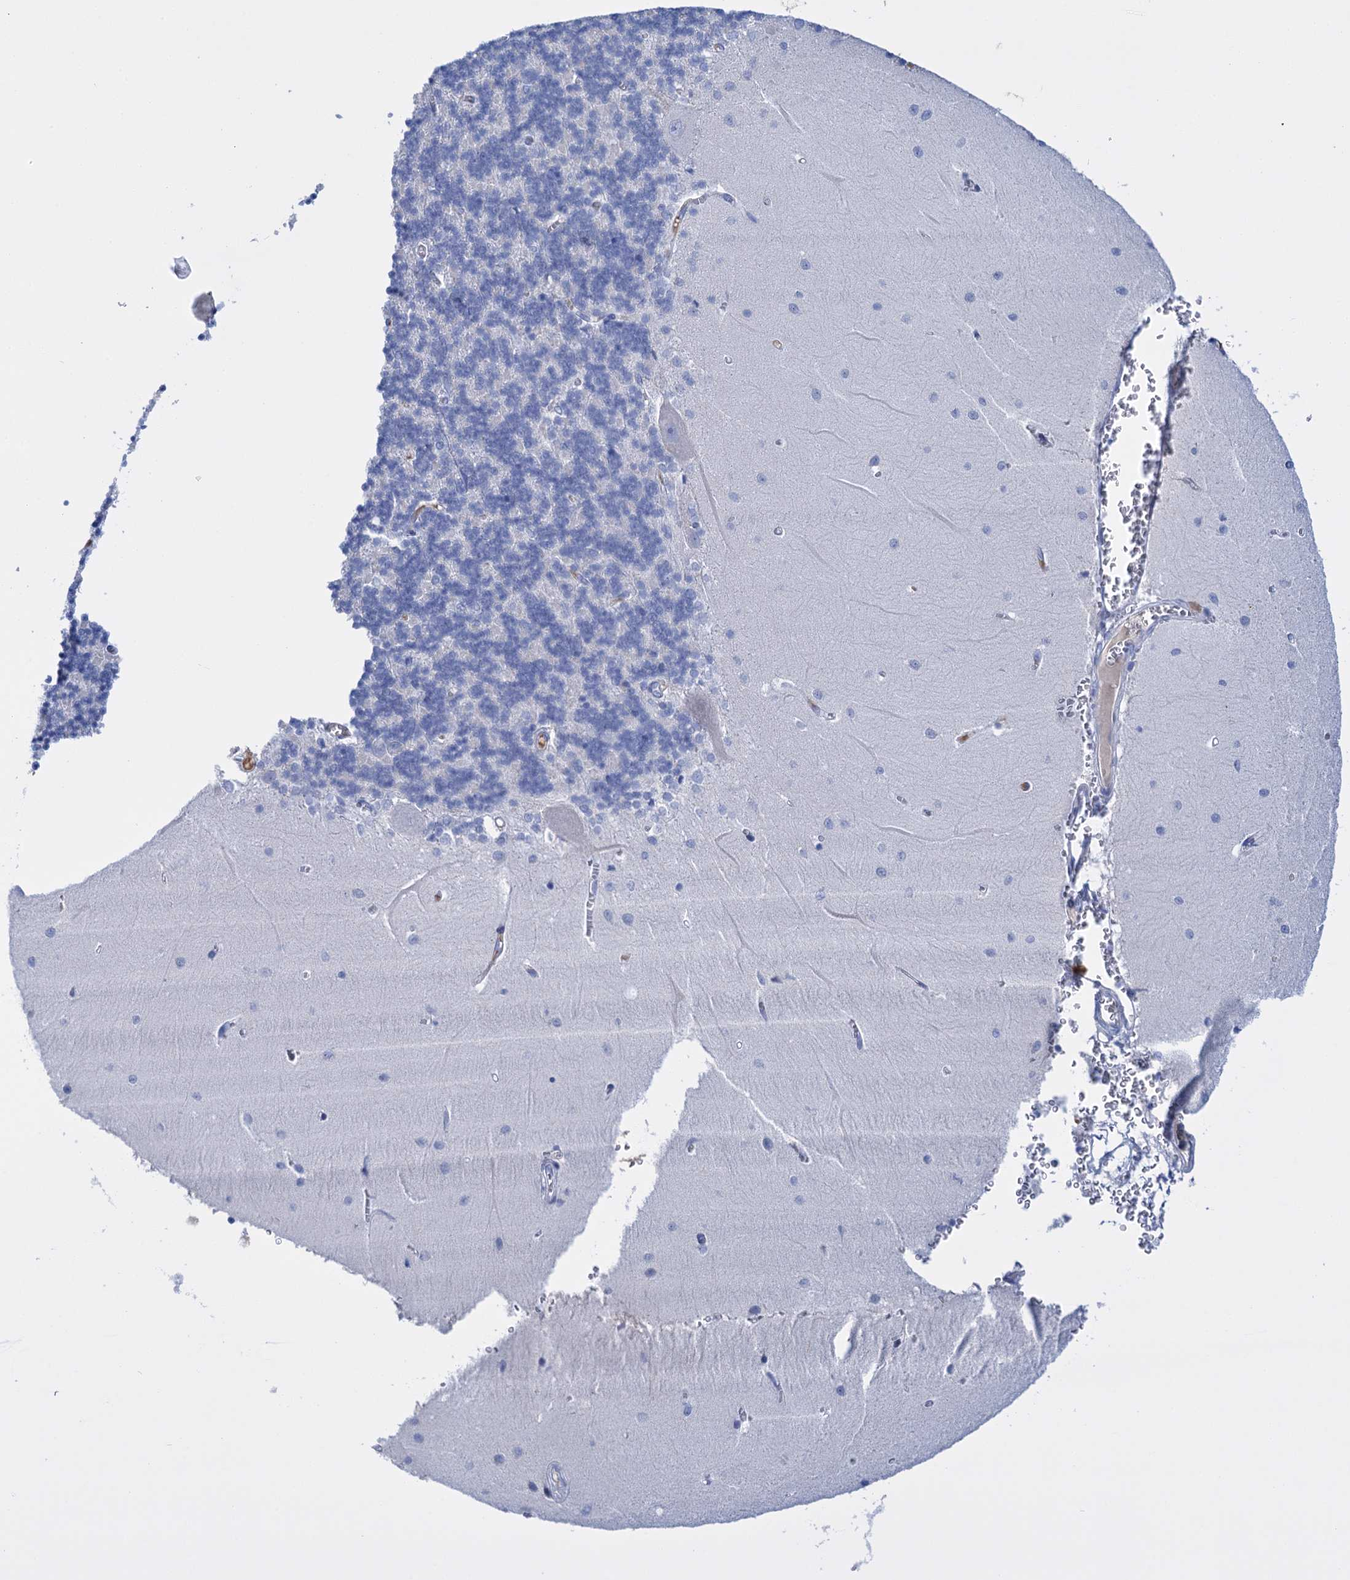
{"staining": {"intensity": "negative", "quantity": "none", "location": "none"}, "tissue": "cerebellum", "cell_type": "Cells in granular layer", "image_type": "normal", "snomed": [{"axis": "morphology", "description": "Normal tissue, NOS"}, {"axis": "topography", "description": "Cerebellum"}], "caption": "There is no significant positivity in cells in granular layer of cerebellum. Nuclei are stained in blue.", "gene": "FBXW12", "patient": {"sex": "male", "age": 37}}